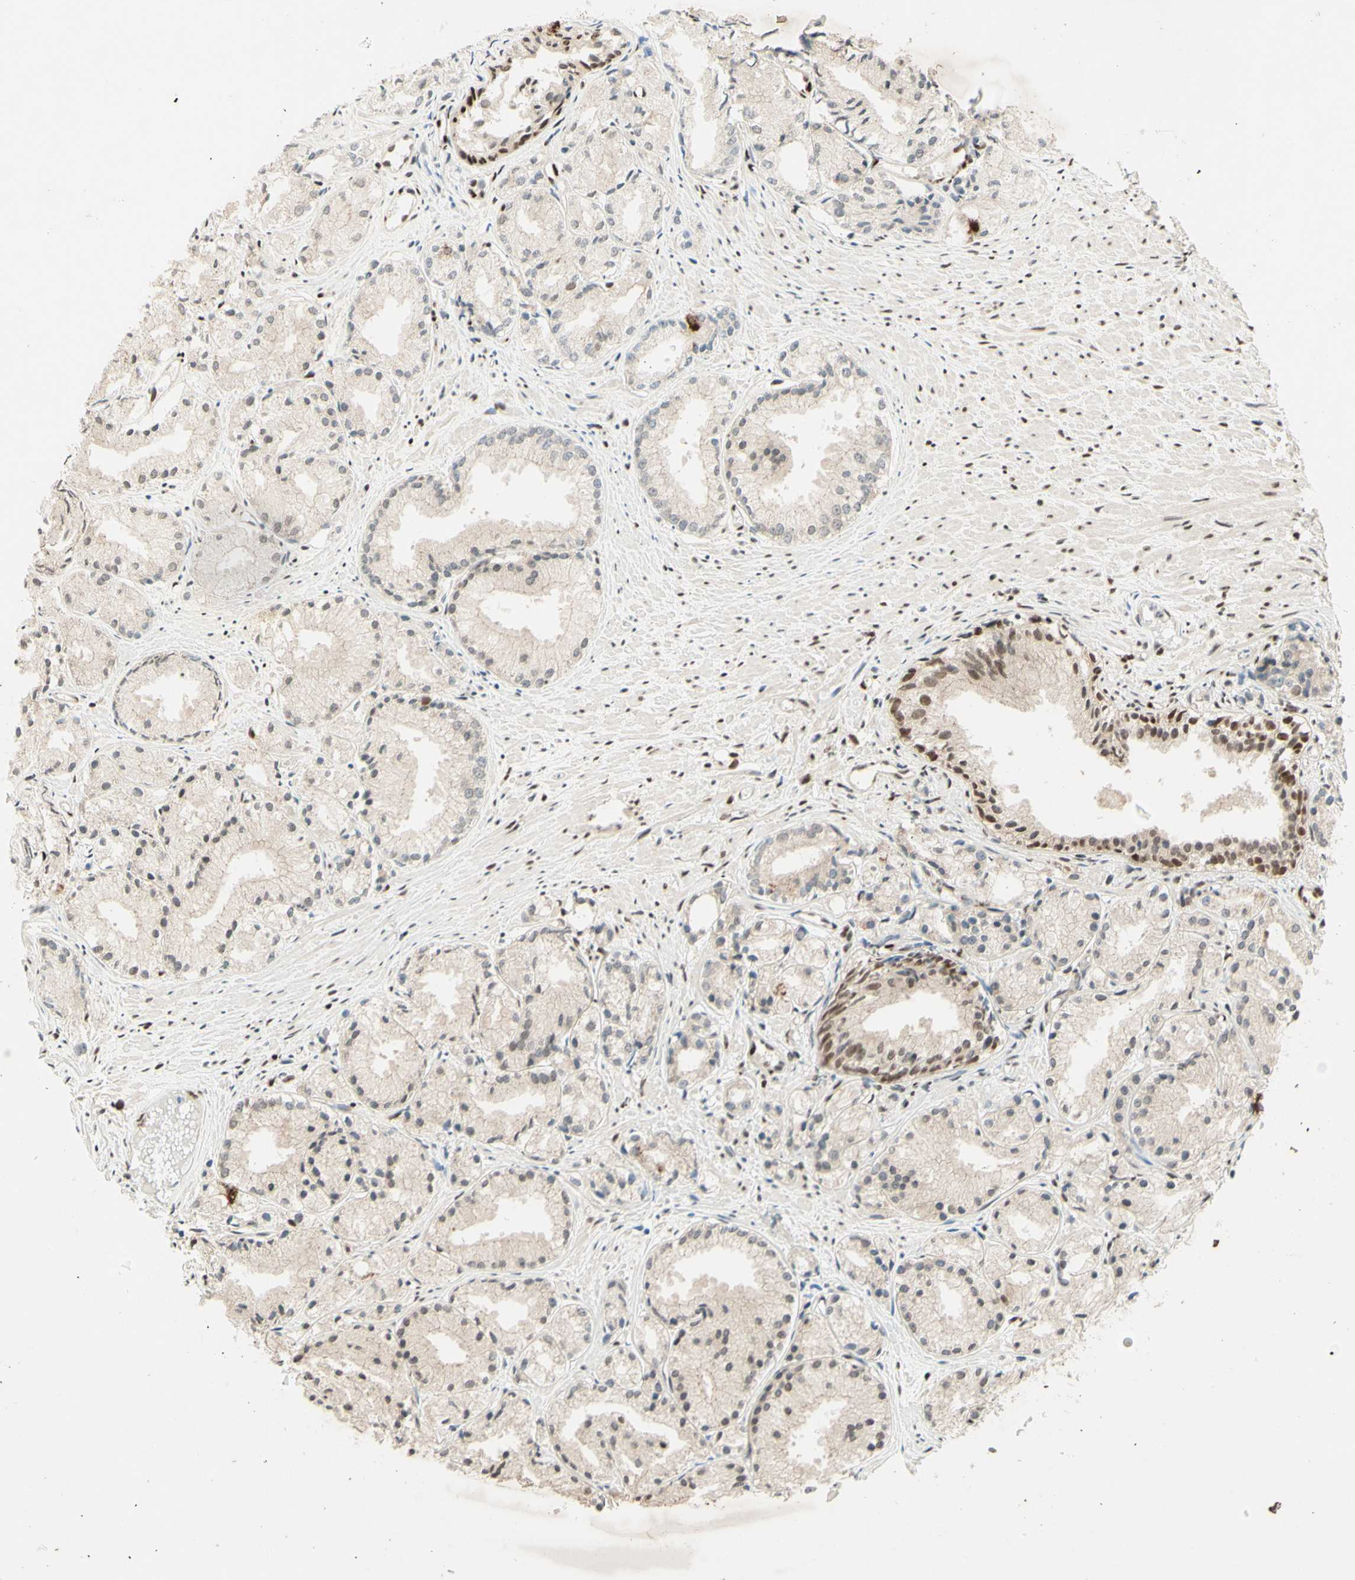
{"staining": {"intensity": "weak", "quantity": "<25%", "location": "cytoplasmic/membranous,nuclear"}, "tissue": "prostate cancer", "cell_type": "Tumor cells", "image_type": "cancer", "snomed": [{"axis": "morphology", "description": "Adenocarcinoma, Low grade"}, {"axis": "topography", "description": "Prostate"}], "caption": "Tumor cells show no significant staining in prostate cancer (adenocarcinoma (low-grade)).", "gene": "NR3C1", "patient": {"sex": "male", "age": 72}}